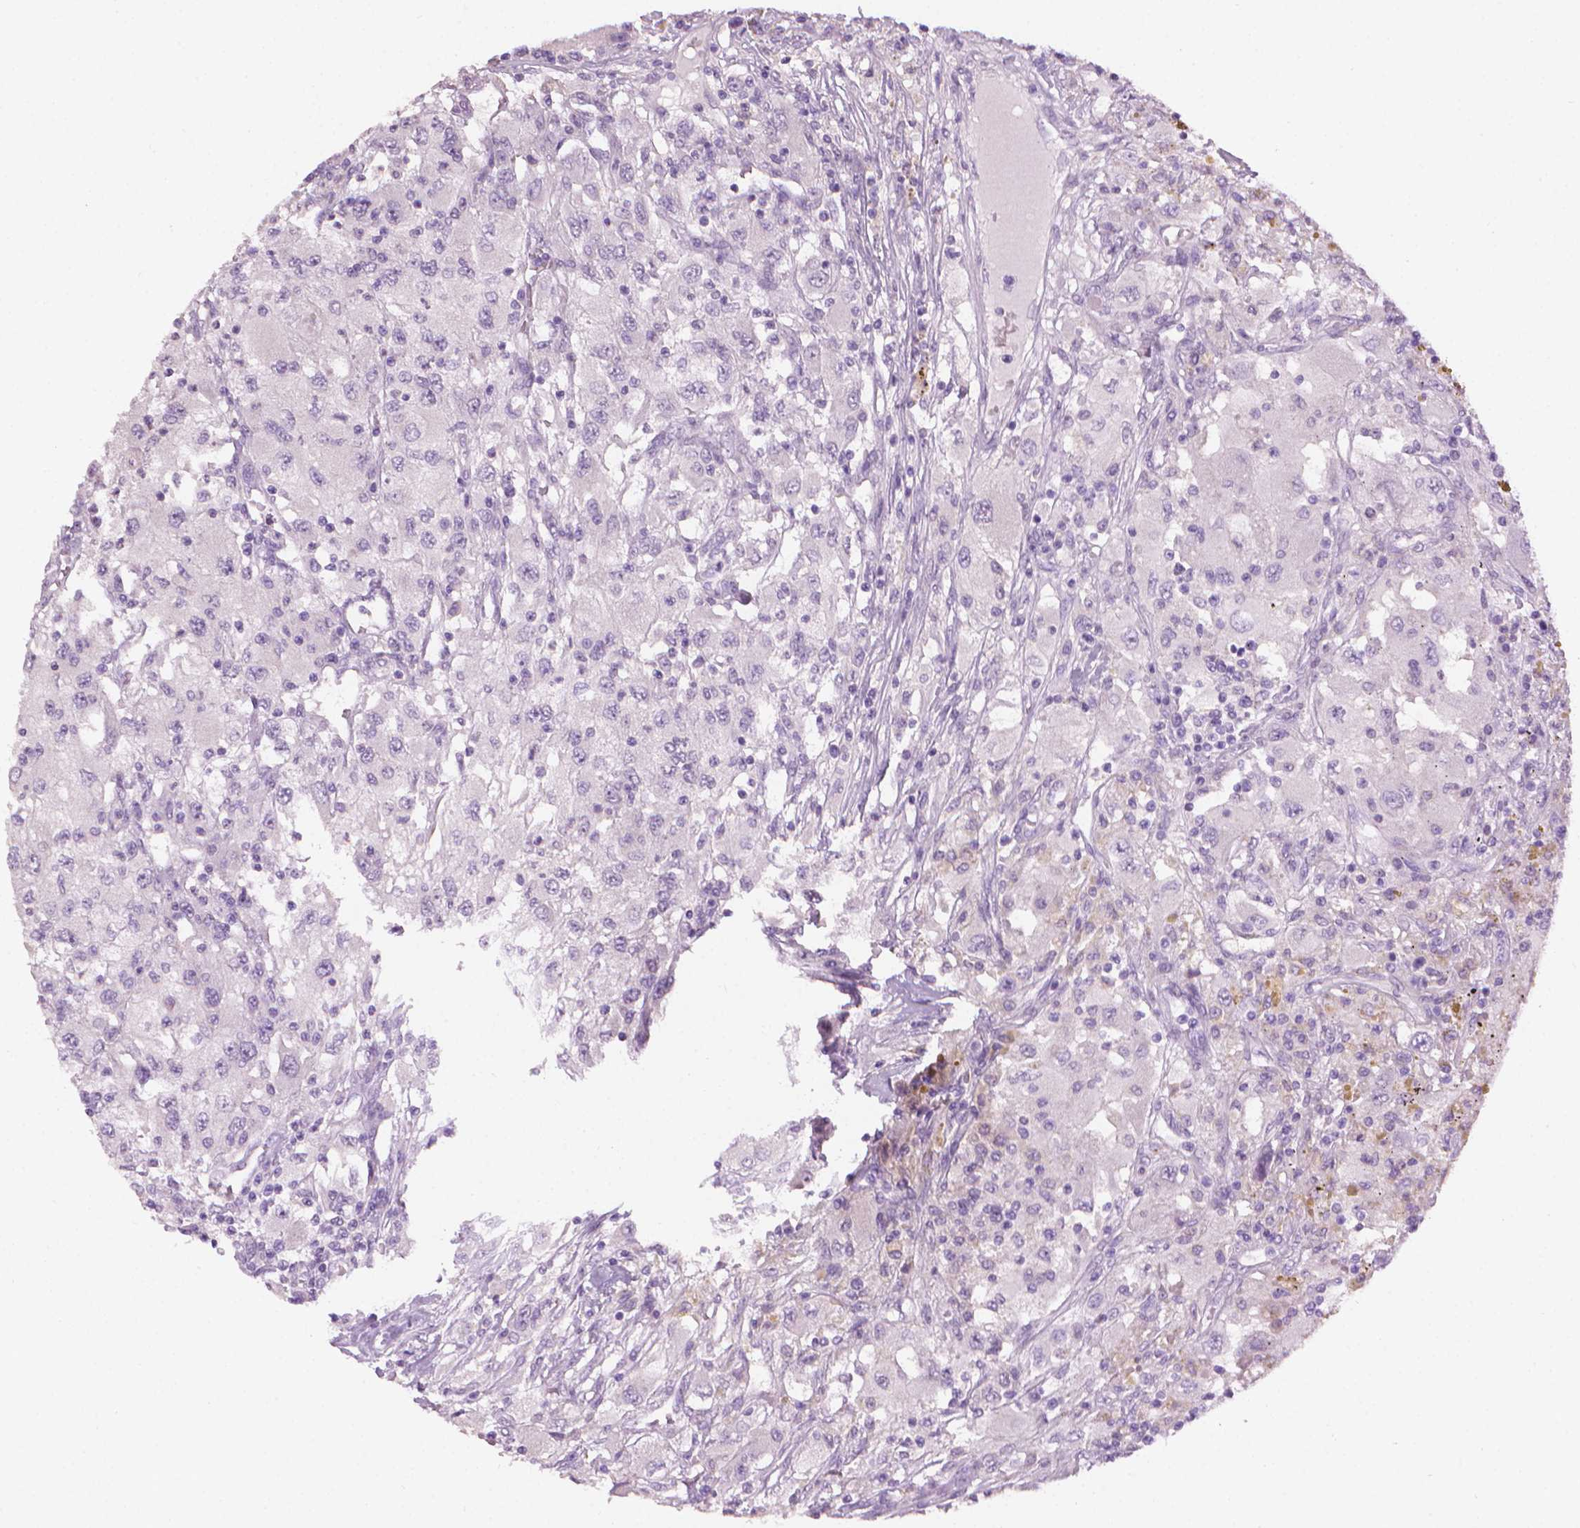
{"staining": {"intensity": "negative", "quantity": "none", "location": "none"}, "tissue": "renal cancer", "cell_type": "Tumor cells", "image_type": "cancer", "snomed": [{"axis": "morphology", "description": "Adenocarcinoma, NOS"}, {"axis": "topography", "description": "Kidney"}], "caption": "Image shows no significant protein staining in tumor cells of renal cancer (adenocarcinoma).", "gene": "MLANA", "patient": {"sex": "female", "age": 67}}